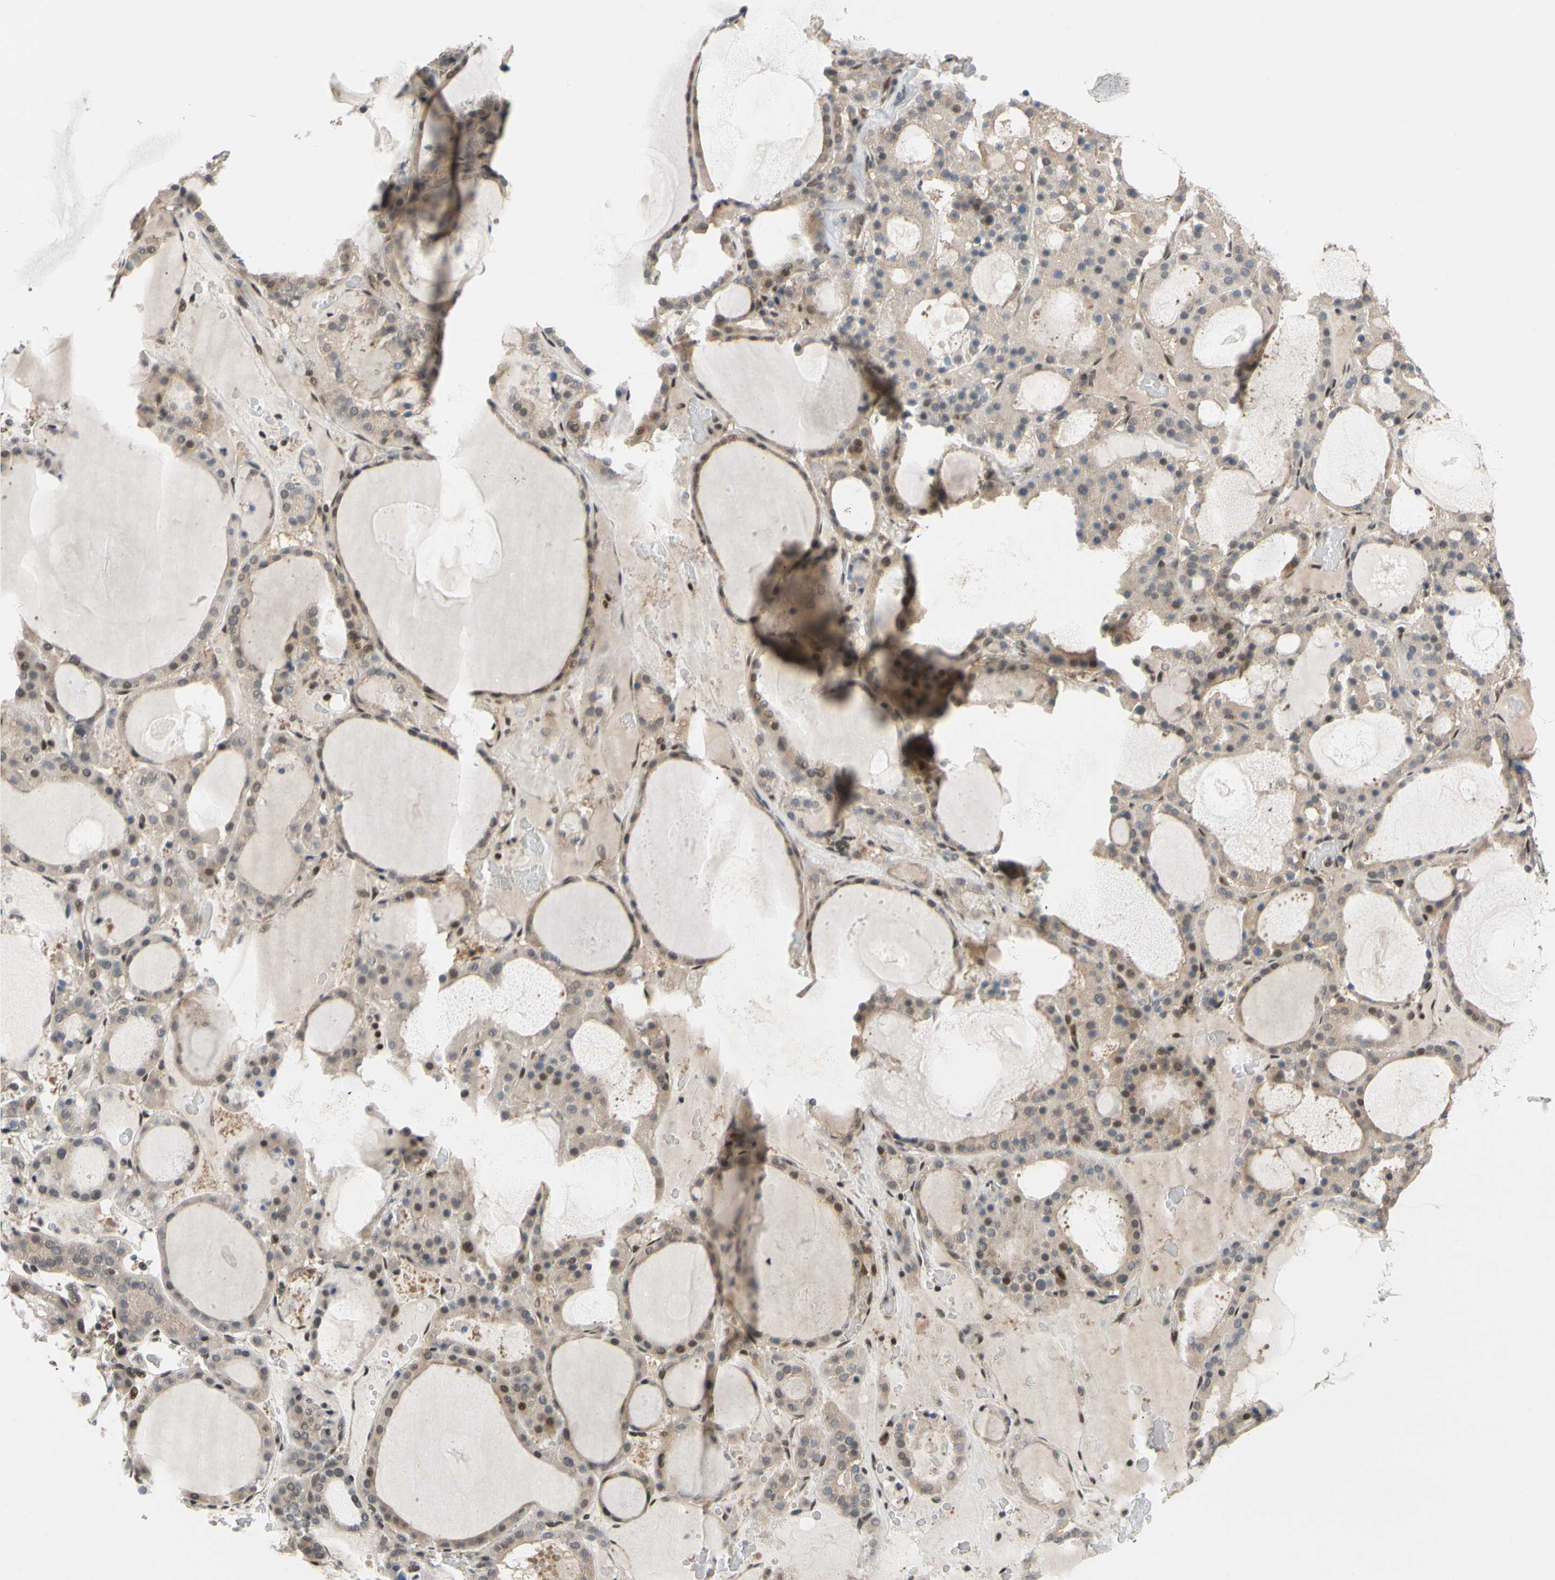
{"staining": {"intensity": "weak", "quantity": "25%-75%", "location": "cytoplasmic/membranous,nuclear"}, "tissue": "thyroid gland", "cell_type": "Glandular cells", "image_type": "normal", "snomed": [{"axis": "morphology", "description": "Normal tissue, NOS"}, {"axis": "morphology", "description": "Carcinoma, NOS"}, {"axis": "topography", "description": "Thyroid gland"}], "caption": "An immunohistochemistry (IHC) image of unremarkable tissue is shown. Protein staining in brown labels weak cytoplasmic/membranous,nuclear positivity in thyroid gland within glandular cells.", "gene": "TAF4", "patient": {"sex": "female", "age": 86}}